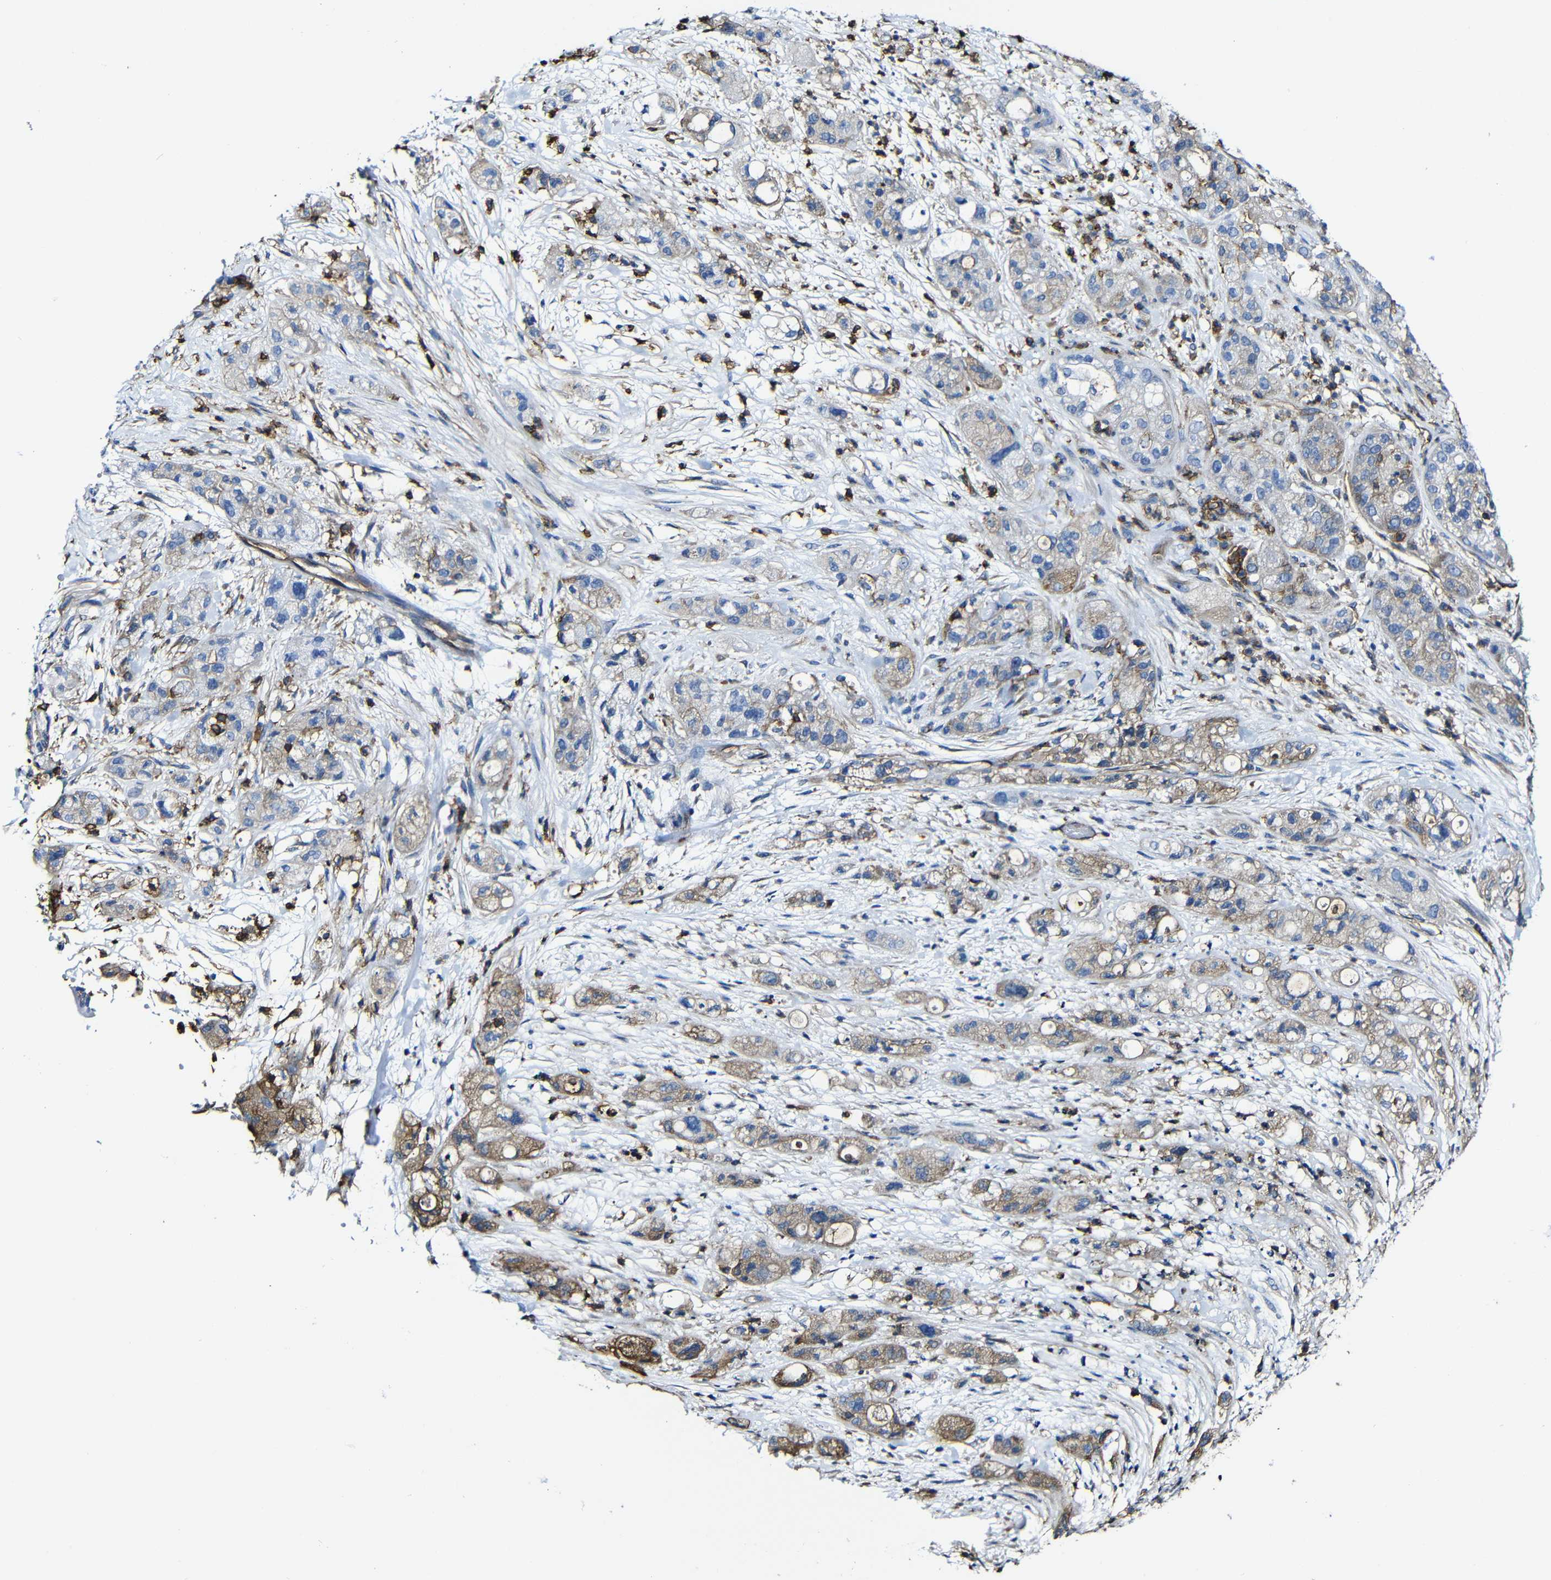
{"staining": {"intensity": "moderate", "quantity": ">75%", "location": "cytoplasmic/membranous"}, "tissue": "pancreatic cancer", "cell_type": "Tumor cells", "image_type": "cancer", "snomed": [{"axis": "morphology", "description": "Adenocarcinoma, NOS"}, {"axis": "topography", "description": "Pancreas"}], "caption": "Moderate cytoplasmic/membranous protein positivity is present in about >75% of tumor cells in pancreatic cancer (adenocarcinoma).", "gene": "MSN", "patient": {"sex": "female", "age": 78}}